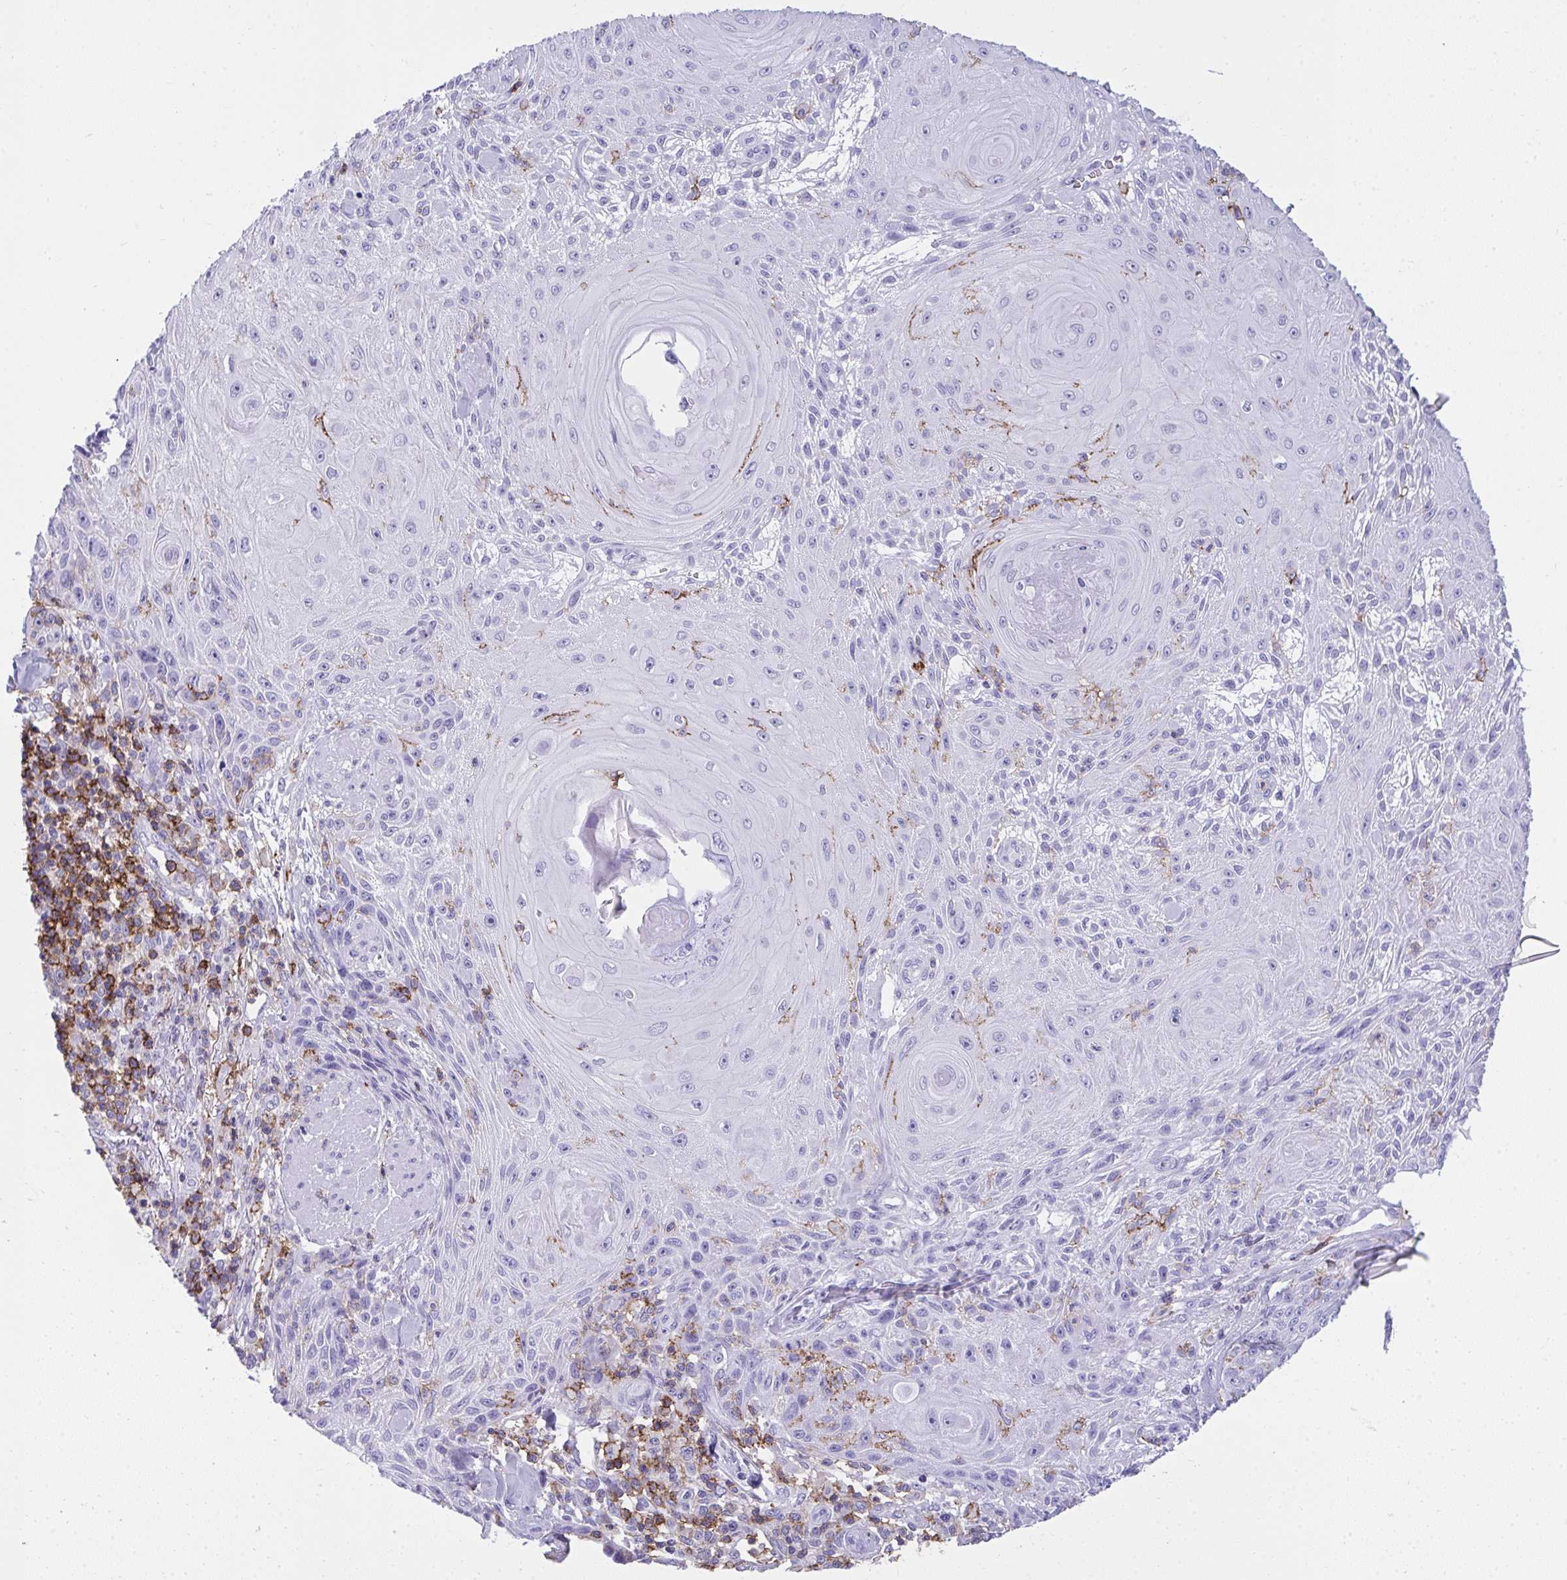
{"staining": {"intensity": "negative", "quantity": "none", "location": "none"}, "tissue": "skin cancer", "cell_type": "Tumor cells", "image_type": "cancer", "snomed": [{"axis": "morphology", "description": "Squamous cell carcinoma, NOS"}, {"axis": "topography", "description": "Skin"}], "caption": "Immunohistochemistry (IHC) of skin cancer (squamous cell carcinoma) shows no staining in tumor cells.", "gene": "SPN", "patient": {"sex": "male", "age": 88}}